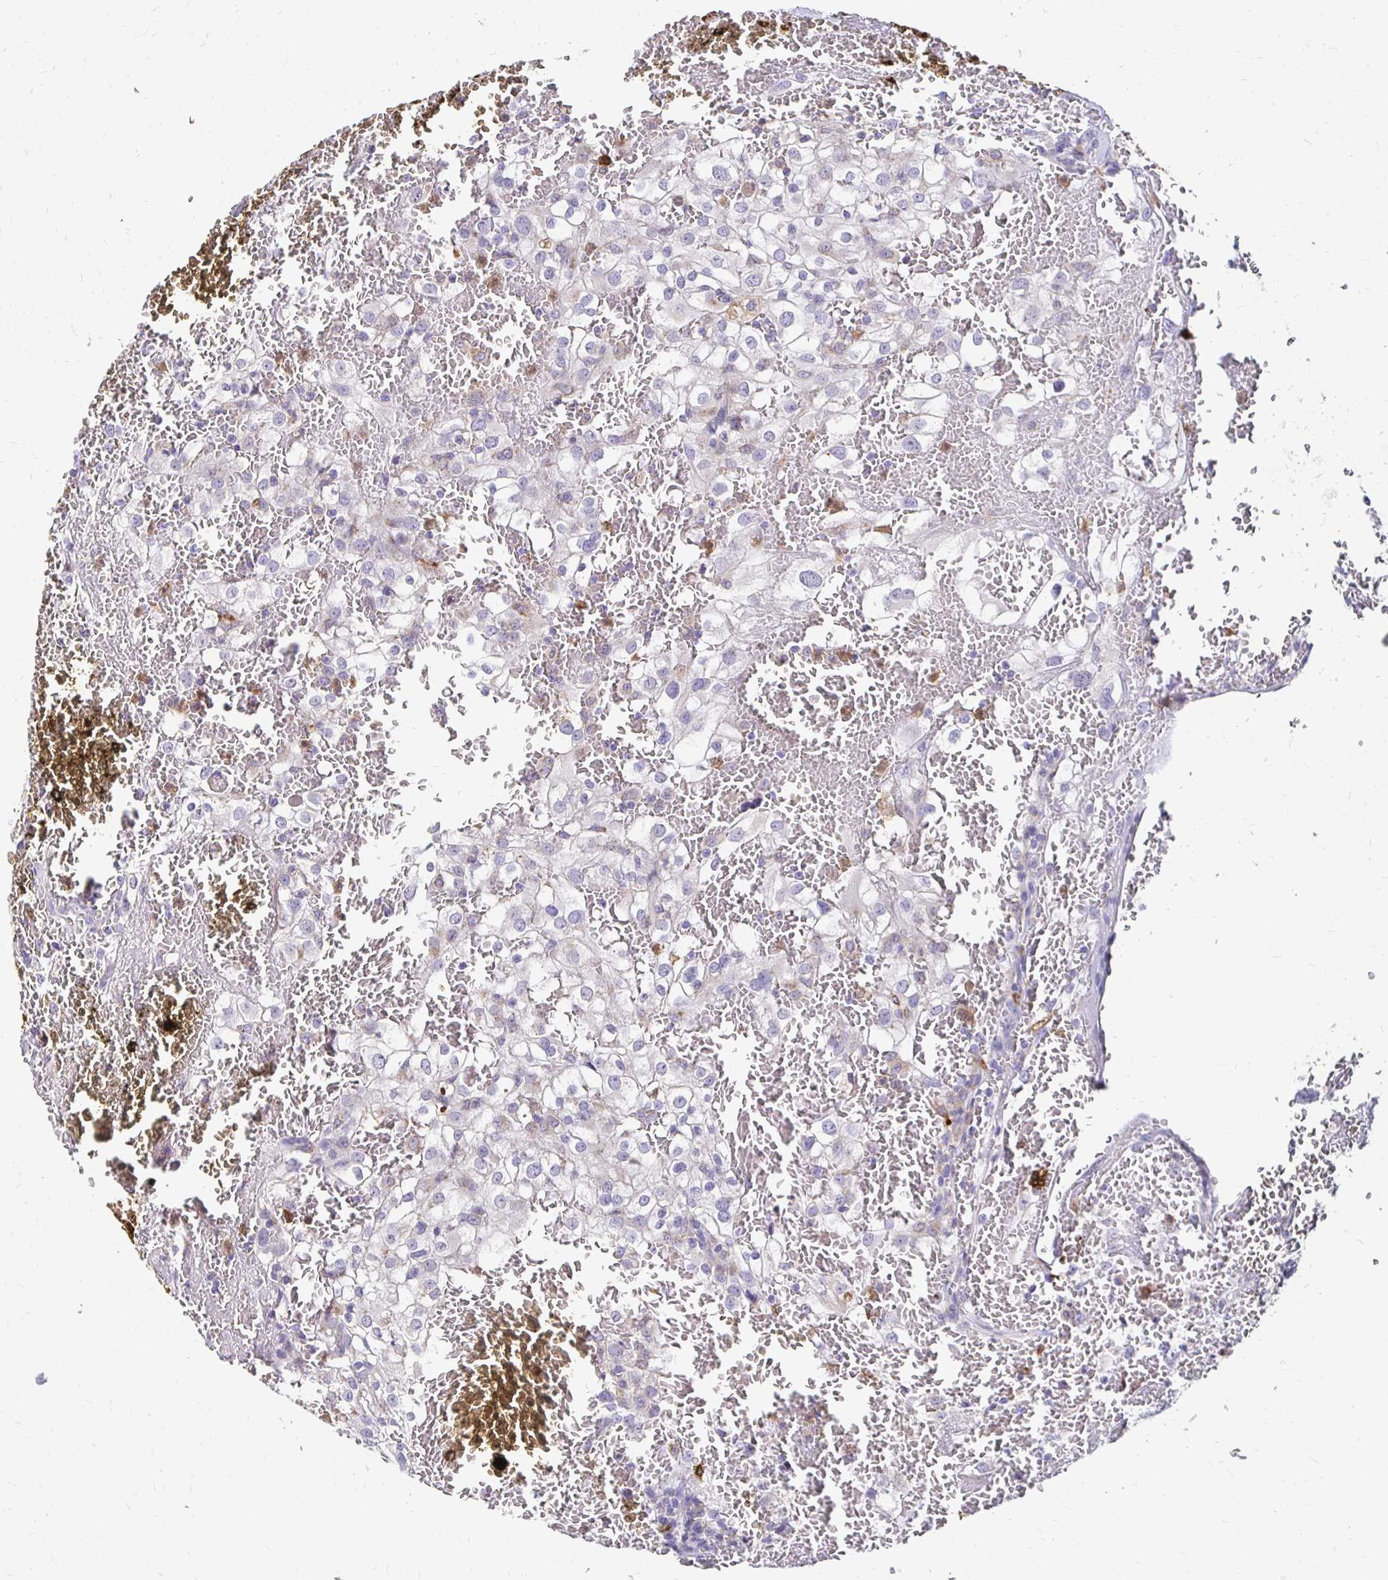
{"staining": {"intensity": "negative", "quantity": "none", "location": "none"}, "tissue": "renal cancer", "cell_type": "Tumor cells", "image_type": "cancer", "snomed": [{"axis": "morphology", "description": "Adenocarcinoma, NOS"}, {"axis": "topography", "description": "Kidney"}], "caption": "An image of renal adenocarcinoma stained for a protein displays no brown staining in tumor cells.", "gene": "GK2", "patient": {"sex": "female", "age": 74}}